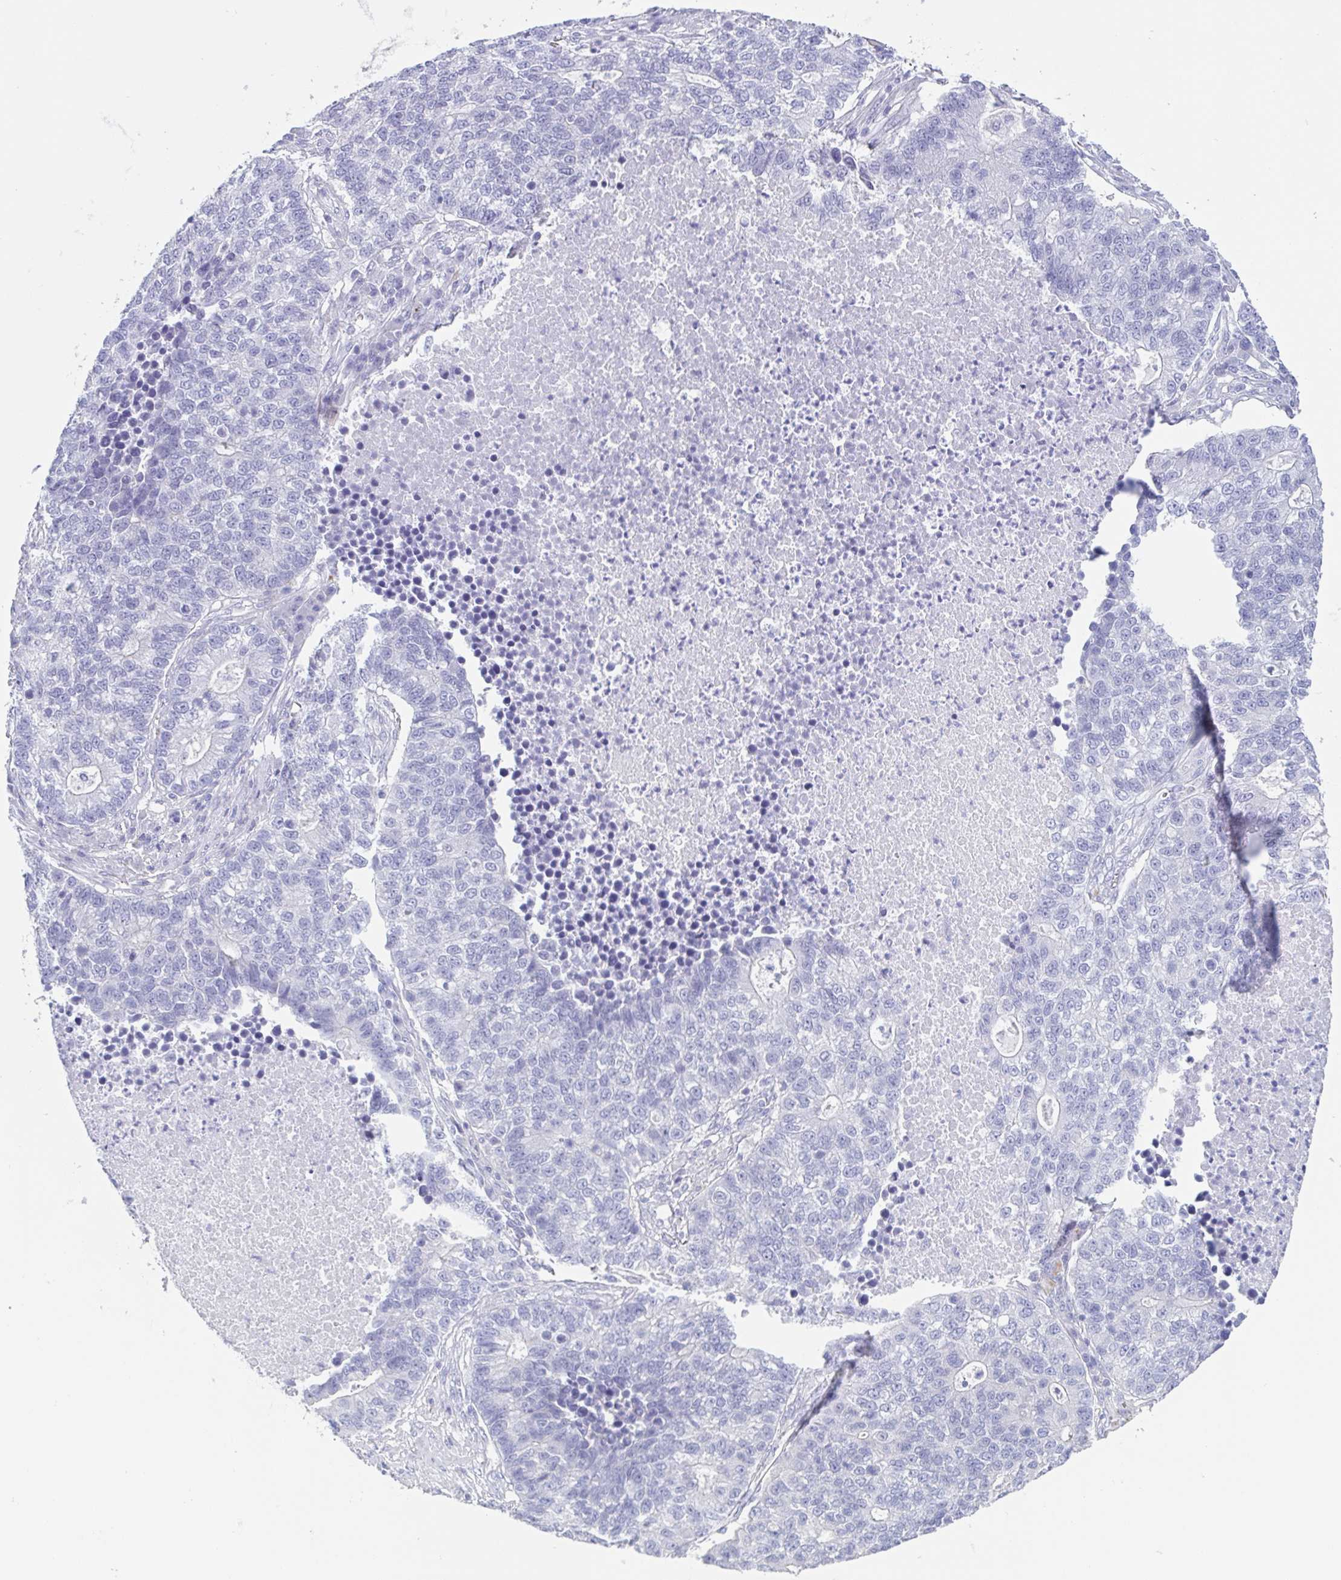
{"staining": {"intensity": "negative", "quantity": "none", "location": "none"}, "tissue": "lung cancer", "cell_type": "Tumor cells", "image_type": "cancer", "snomed": [{"axis": "morphology", "description": "Adenocarcinoma, NOS"}, {"axis": "topography", "description": "Lung"}], "caption": "Lung cancer was stained to show a protein in brown. There is no significant positivity in tumor cells. The staining is performed using DAB (3,3'-diaminobenzidine) brown chromogen with nuclei counter-stained in using hematoxylin.", "gene": "TAGLN3", "patient": {"sex": "male", "age": 57}}